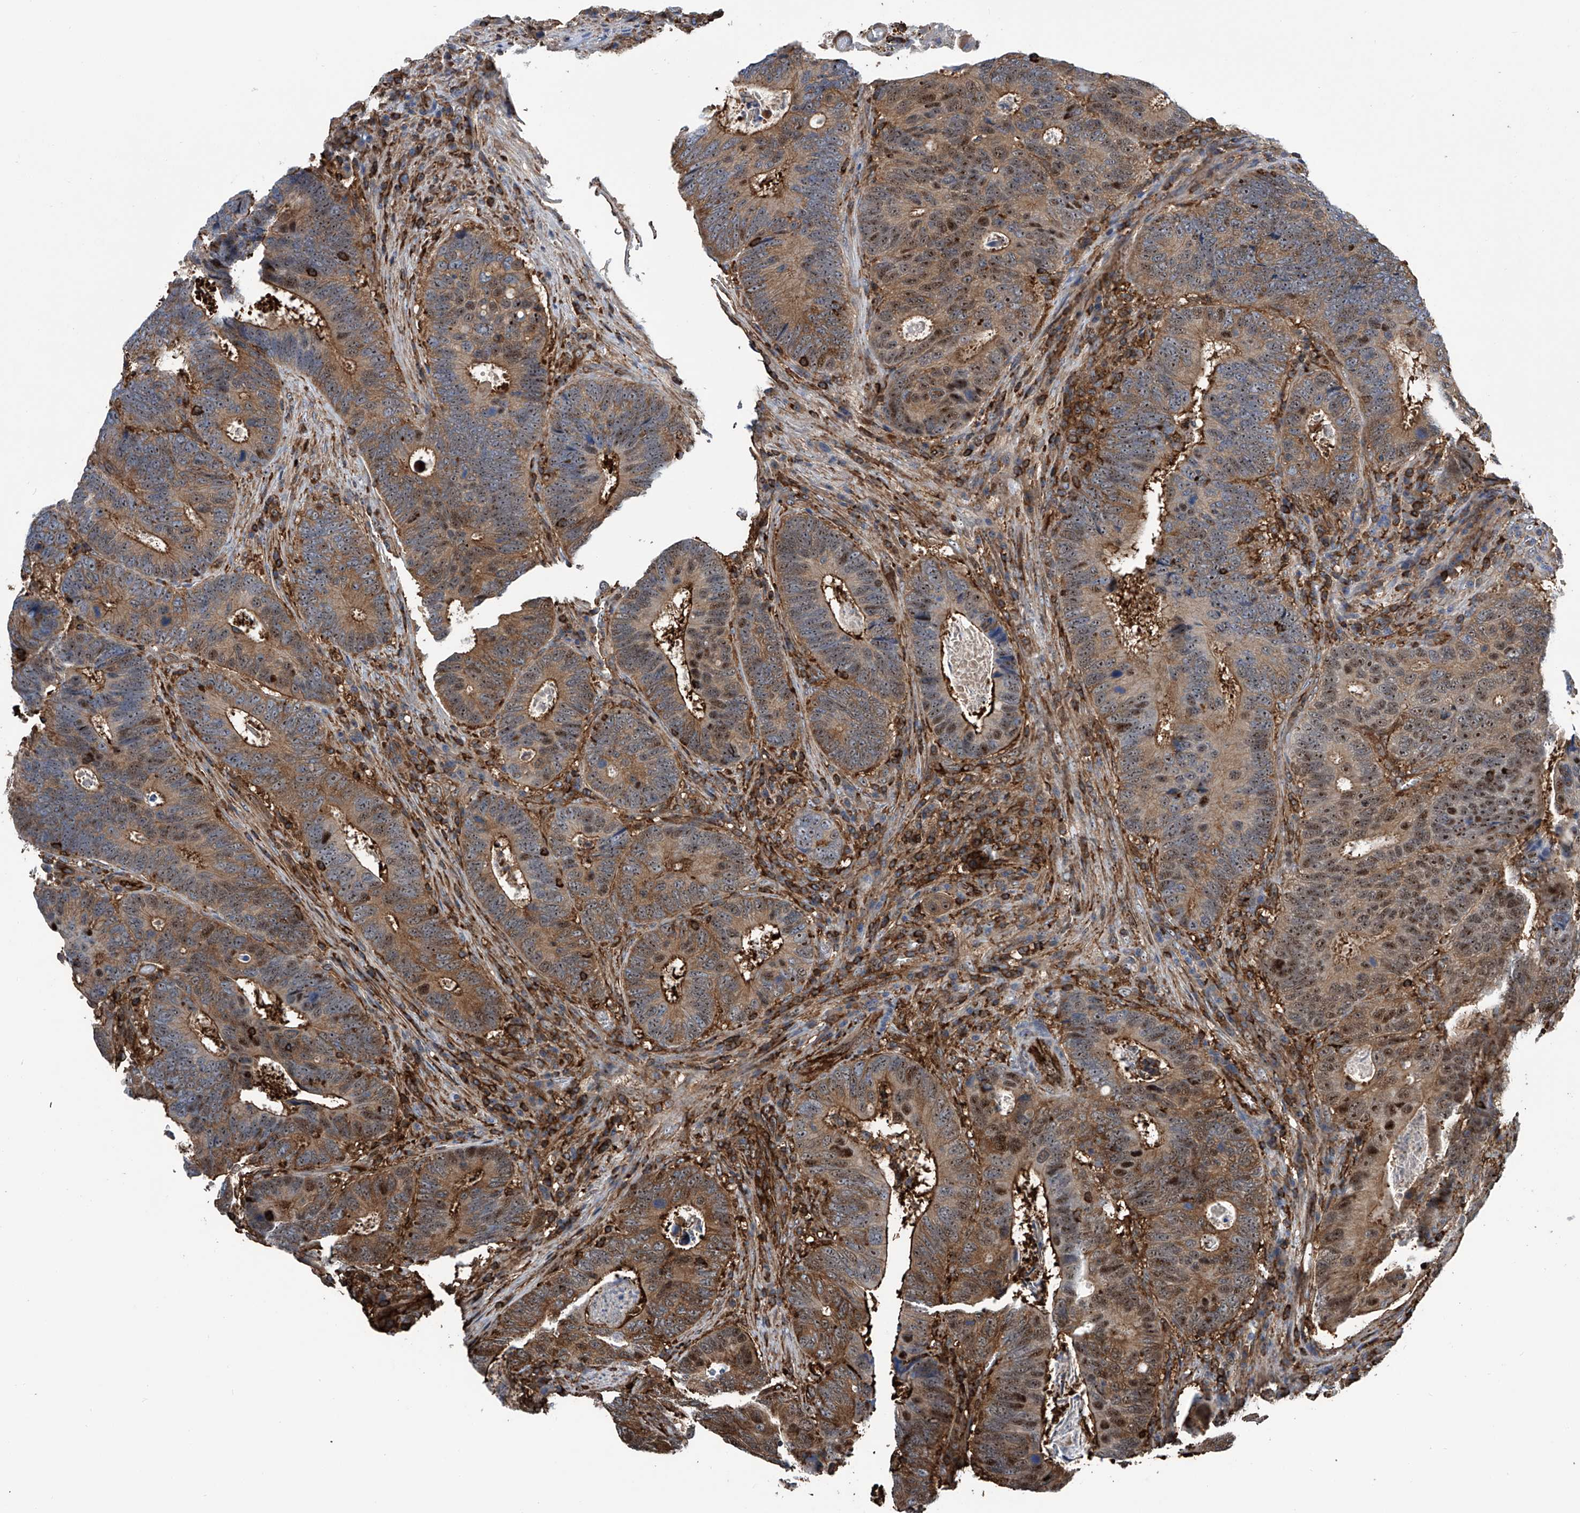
{"staining": {"intensity": "moderate", "quantity": ">75%", "location": "cytoplasmic/membranous,nuclear"}, "tissue": "colorectal cancer", "cell_type": "Tumor cells", "image_type": "cancer", "snomed": [{"axis": "morphology", "description": "Adenocarcinoma, NOS"}, {"axis": "topography", "description": "Colon"}], "caption": "Protein staining reveals moderate cytoplasmic/membranous and nuclear positivity in about >75% of tumor cells in colorectal adenocarcinoma. Immunohistochemistry stains the protein of interest in brown and the nuclei are stained blue.", "gene": "ZNF484", "patient": {"sex": "male", "age": 72}}